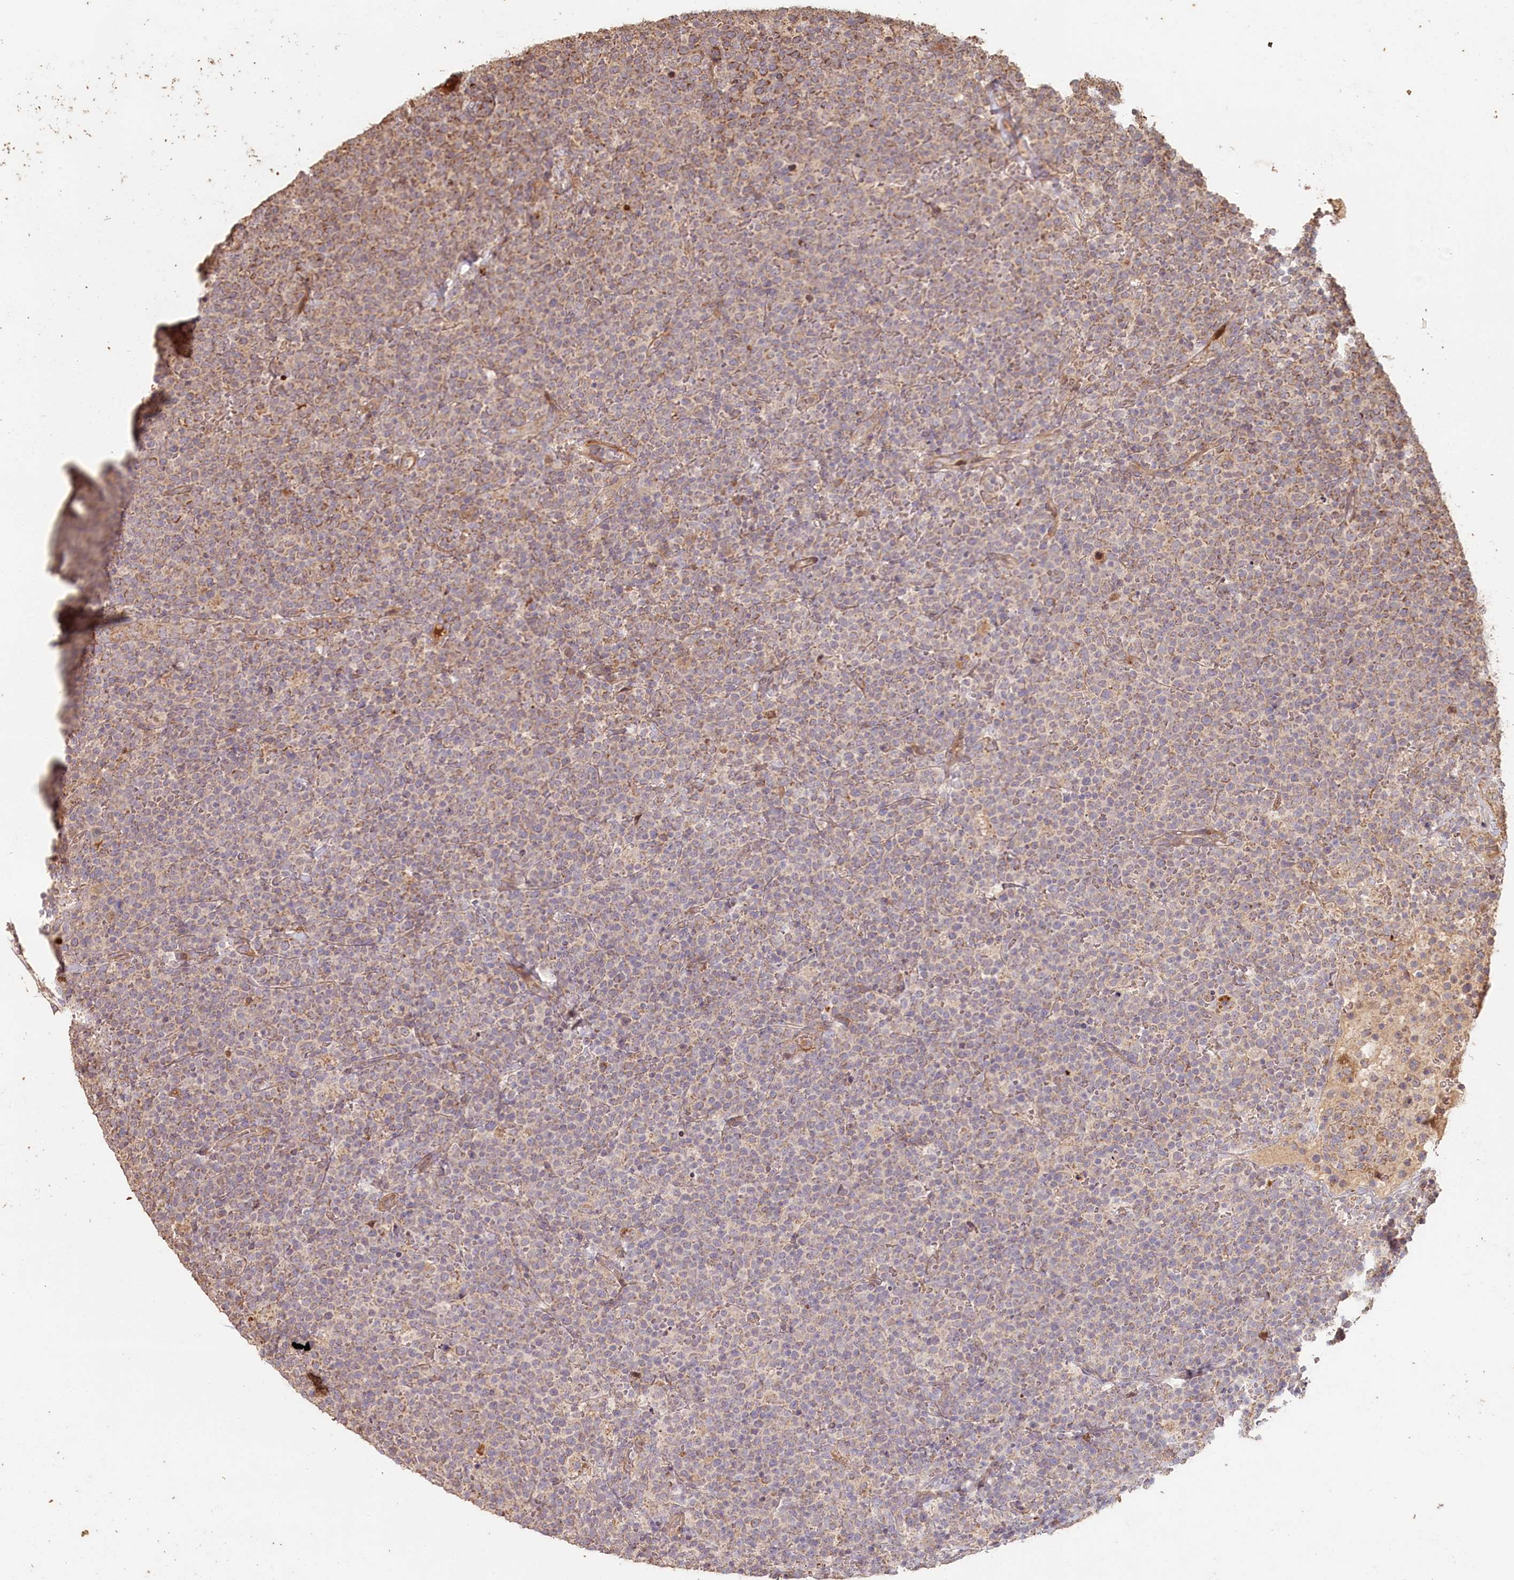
{"staining": {"intensity": "weak", "quantity": "25%-75%", "location": "cytoplasmic/membranous"}, "tissue": "lymphoma", "cell_type": "Tumor cells", "image_type": "cancer", "snomed": [{"axis": "morphology", "description": "Malignant lymphoma, non-Hodgkin's type, High grade"}, {"axis": "topography", "description": "Lymph node"}], "caption": "The photomicrograph demonstrates staining of lymphoma, revealing weak cytoplasmic/membranous protein positivity (brown color) within tumor cells.", "gene": "HAL", "patient": {"sex": "male", "age": 61}}